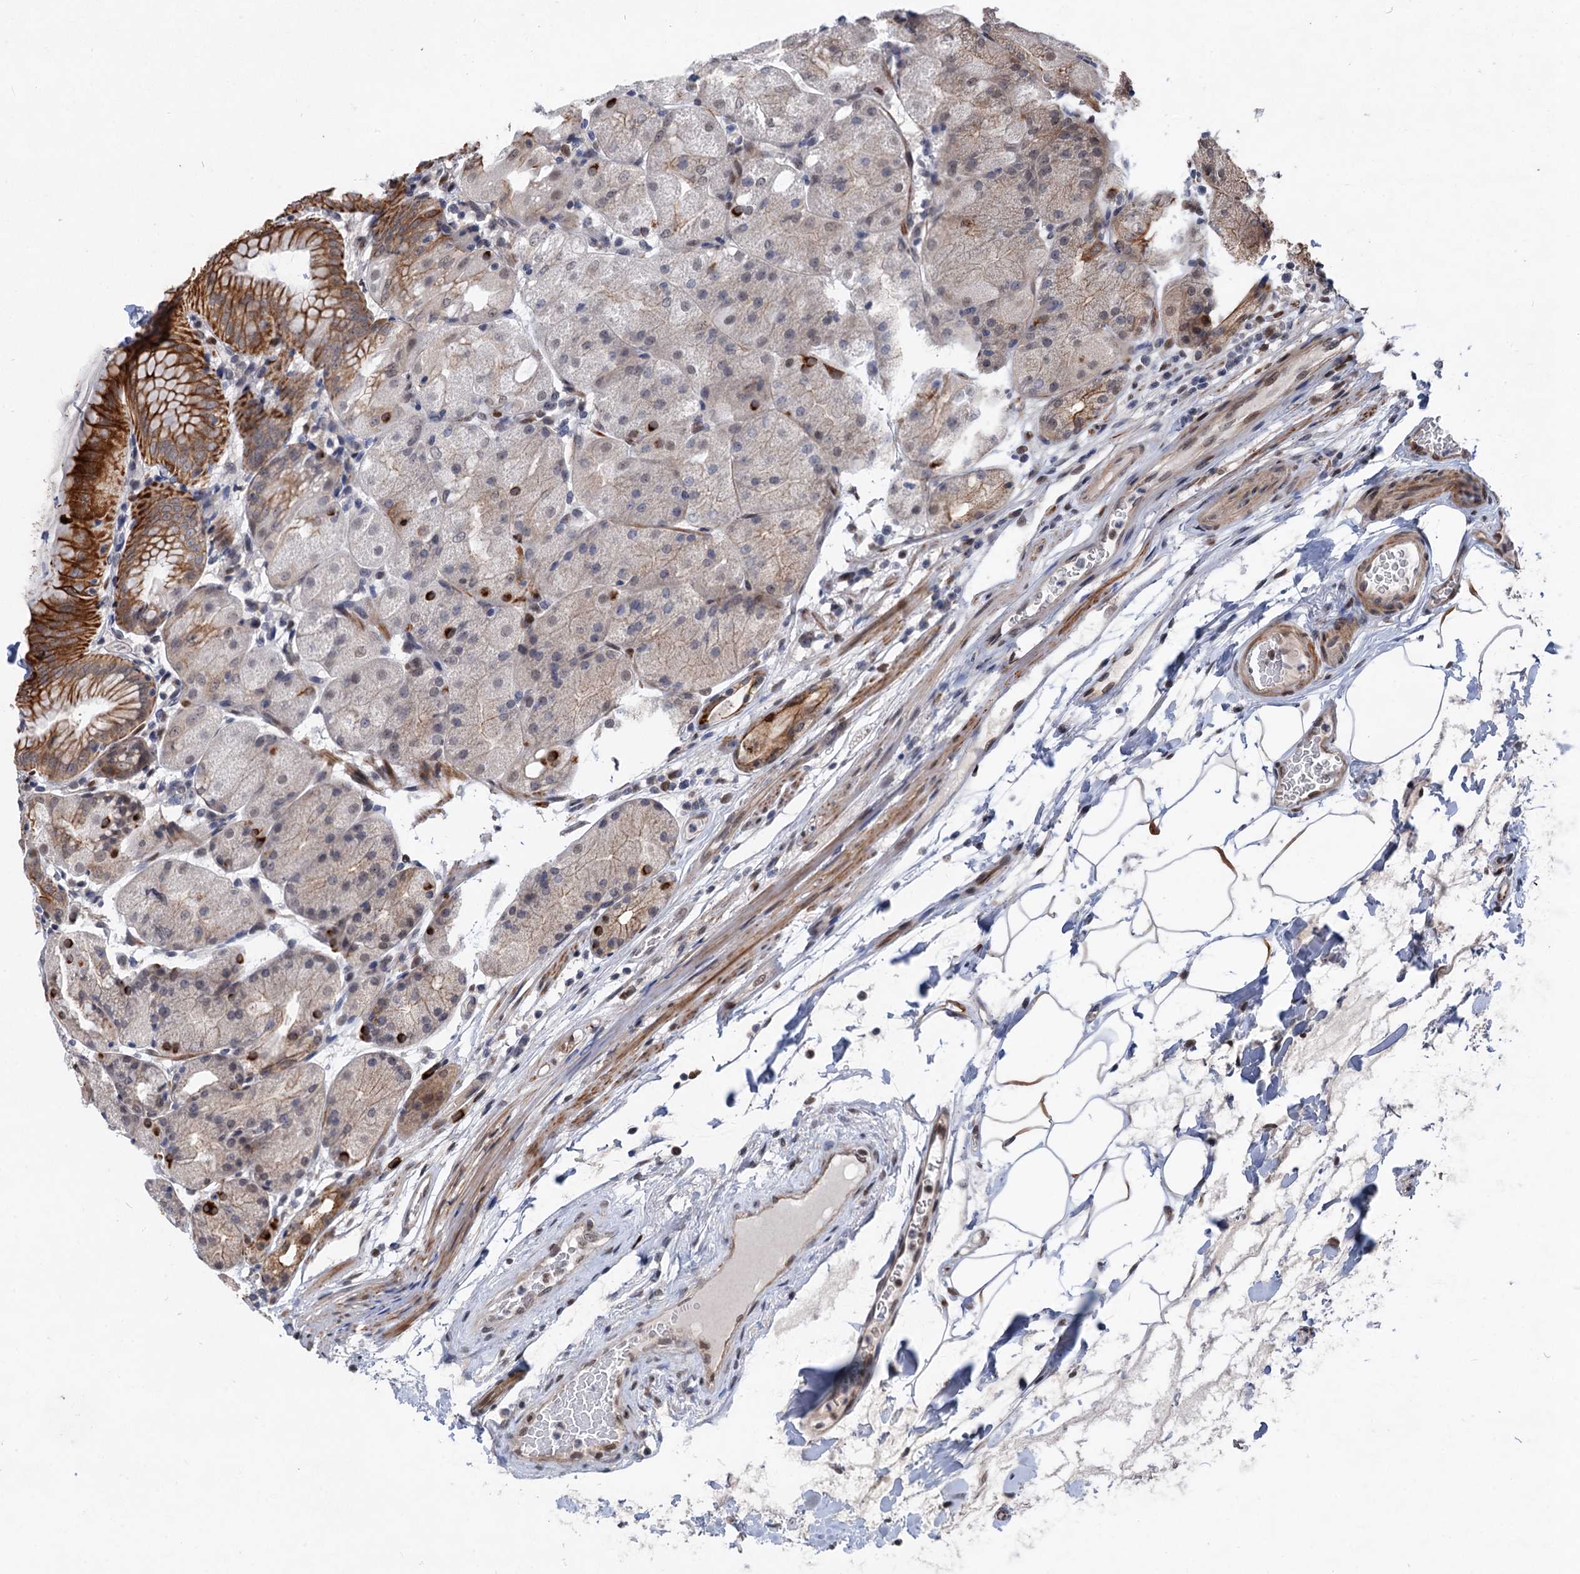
{"staining": {"intensity": "moderate", "quantity": "<25%", "location": "cytoplasmic/membranous"}, "tissue": "stomach", "cell_type": "Glandular cells", "image_type": "normal", "snomed": [{"axis": "morphology", "description": "Normal tissue, NOS"}, {"axis": "topography", "description": "Stomach, upper"}, {"axis": "topography", "description": "Stomach, lower"}], "caption": "Stomach stained with DAB immunohistochemistry shows low levels of moderate cytoplasmic/membranous expression in about <25% of glandular cells.", "gene": "TTC31", "patient": {"sex": "male", "age": 62}}